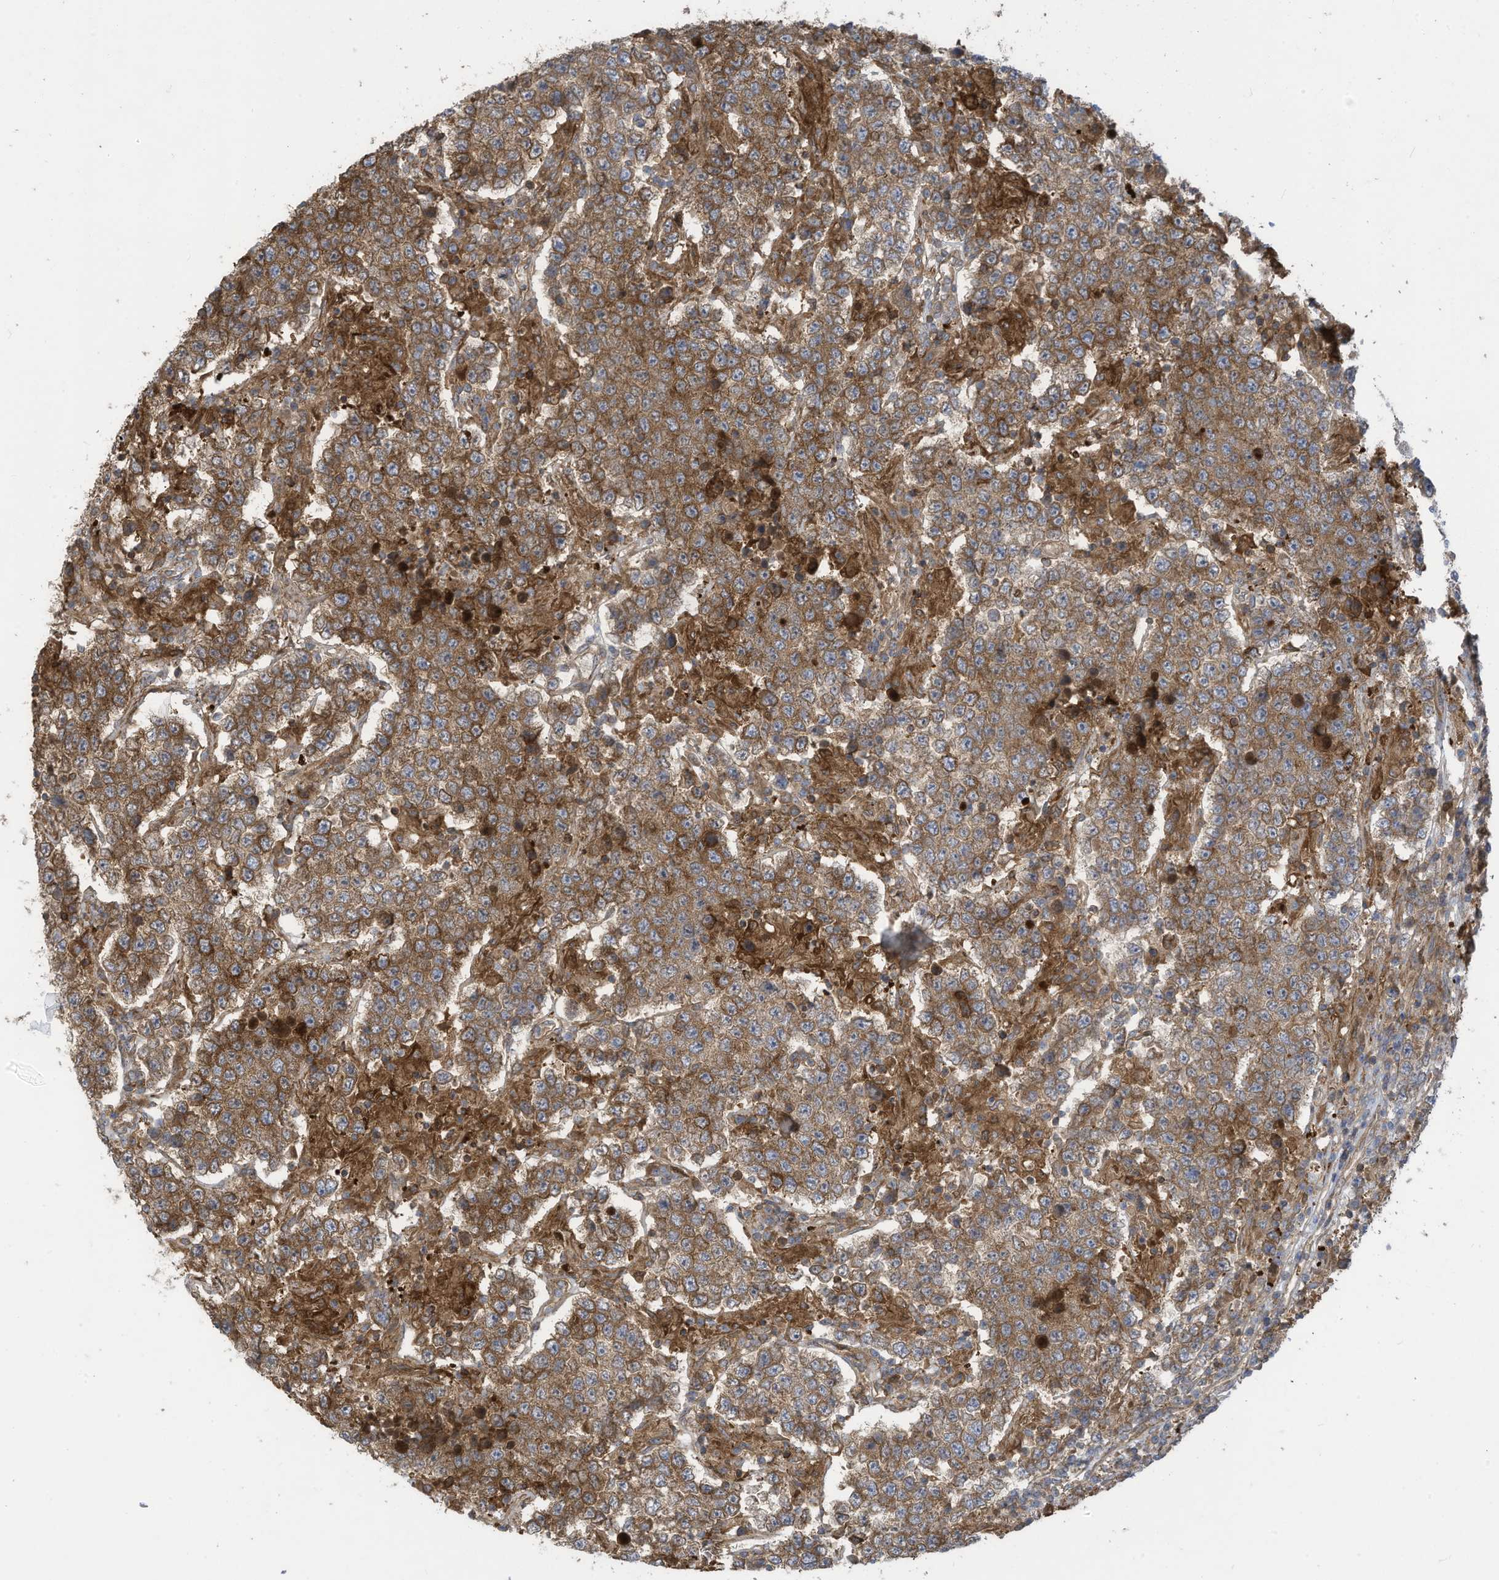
{"staining": {"intensity": "moderate", "quantity": ">75%", "location": "cytoplasmic/membranous"}, "tissue": "testis cancer", "cell_type": "Tumor cells", "image_type": "cancer", "snomed": [{"axis": "morphology", "description": "Normal tissue, NOS"}, {"axis": "morphology", "description": "Urothelial carcinoma, High grade"}, {"axis": "morphology", "description": "Seminoma, NOS"}, {"axis": "morphology", "description": "Carcinoma, Embryonal, NOS"}, {"axis": "topography", "description": "Urinary bladder"}, {"axis": "topography", "description": "Testis"}], "caption": "Embryonal carcinoma (testis) tissue reveals moderate cytoplasmic/membranous positivity in approximately >75% of tumor cells, visualized by immunohistochemistry.", "gene": "ADI1", "patient": {"sex": "male", "age": 41}}